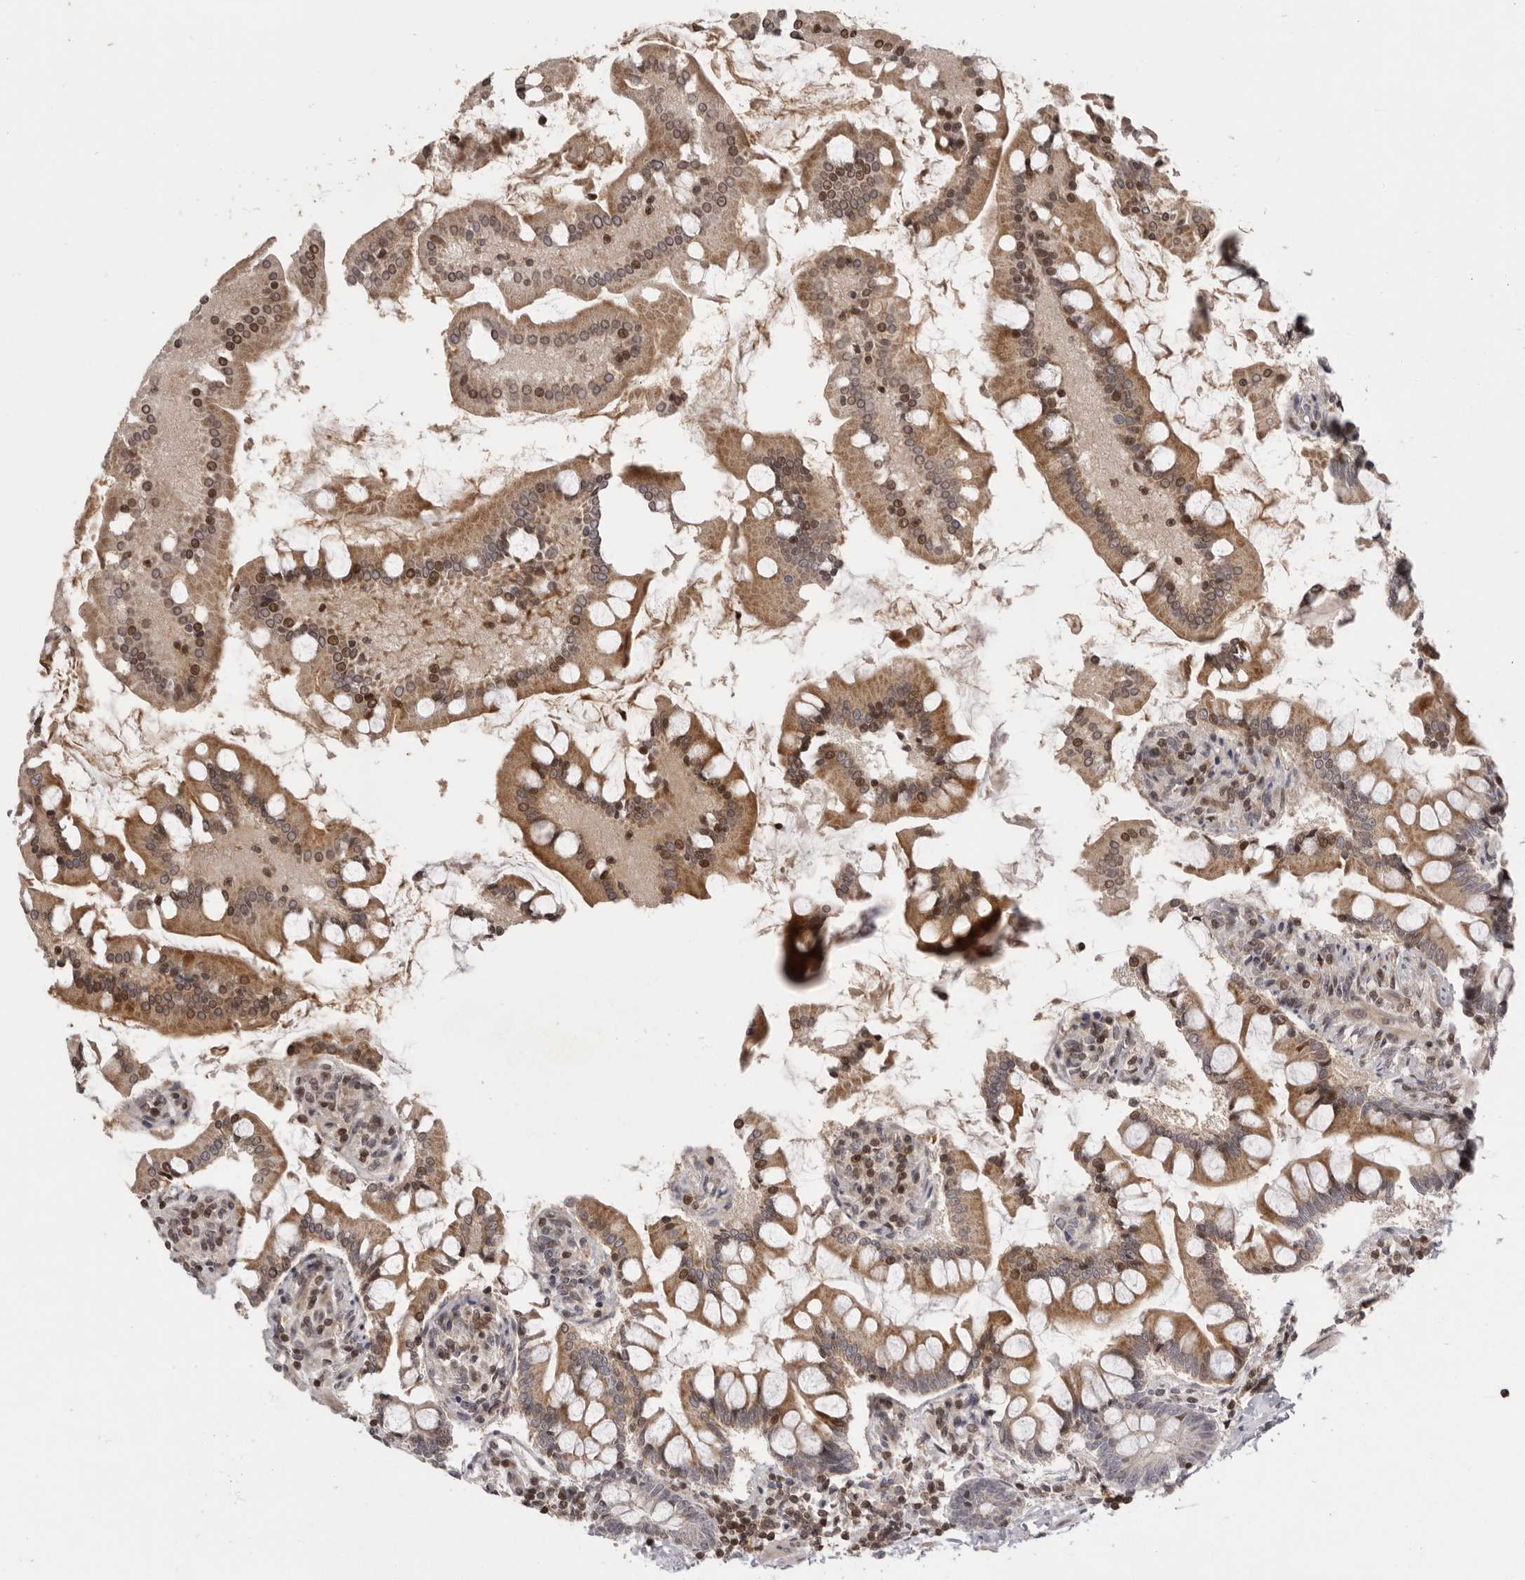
{"staining": {"intensity": "strong", "quantity": "25%-75%", "location": "cytoplasmic/membranous,nuclear"}, "tissue": "small intestine", "cell_type": "Glandular cells", "image_type": "normal", "snomed": [{"axis": "morphology", "description": "Normal tissue, NOS"}, {"axis": "topography", "description": "Small intestine"}], "caption": "IHC histopathology image of benign human small intestine stained for a protein (brown), which displays high levels of strong cytoplasmic/membranous,nuclear staining in approximately 25%-75% of glandular cells.", "gene": "AZIN1", "patient": {"sex": "male", "age": 41}}